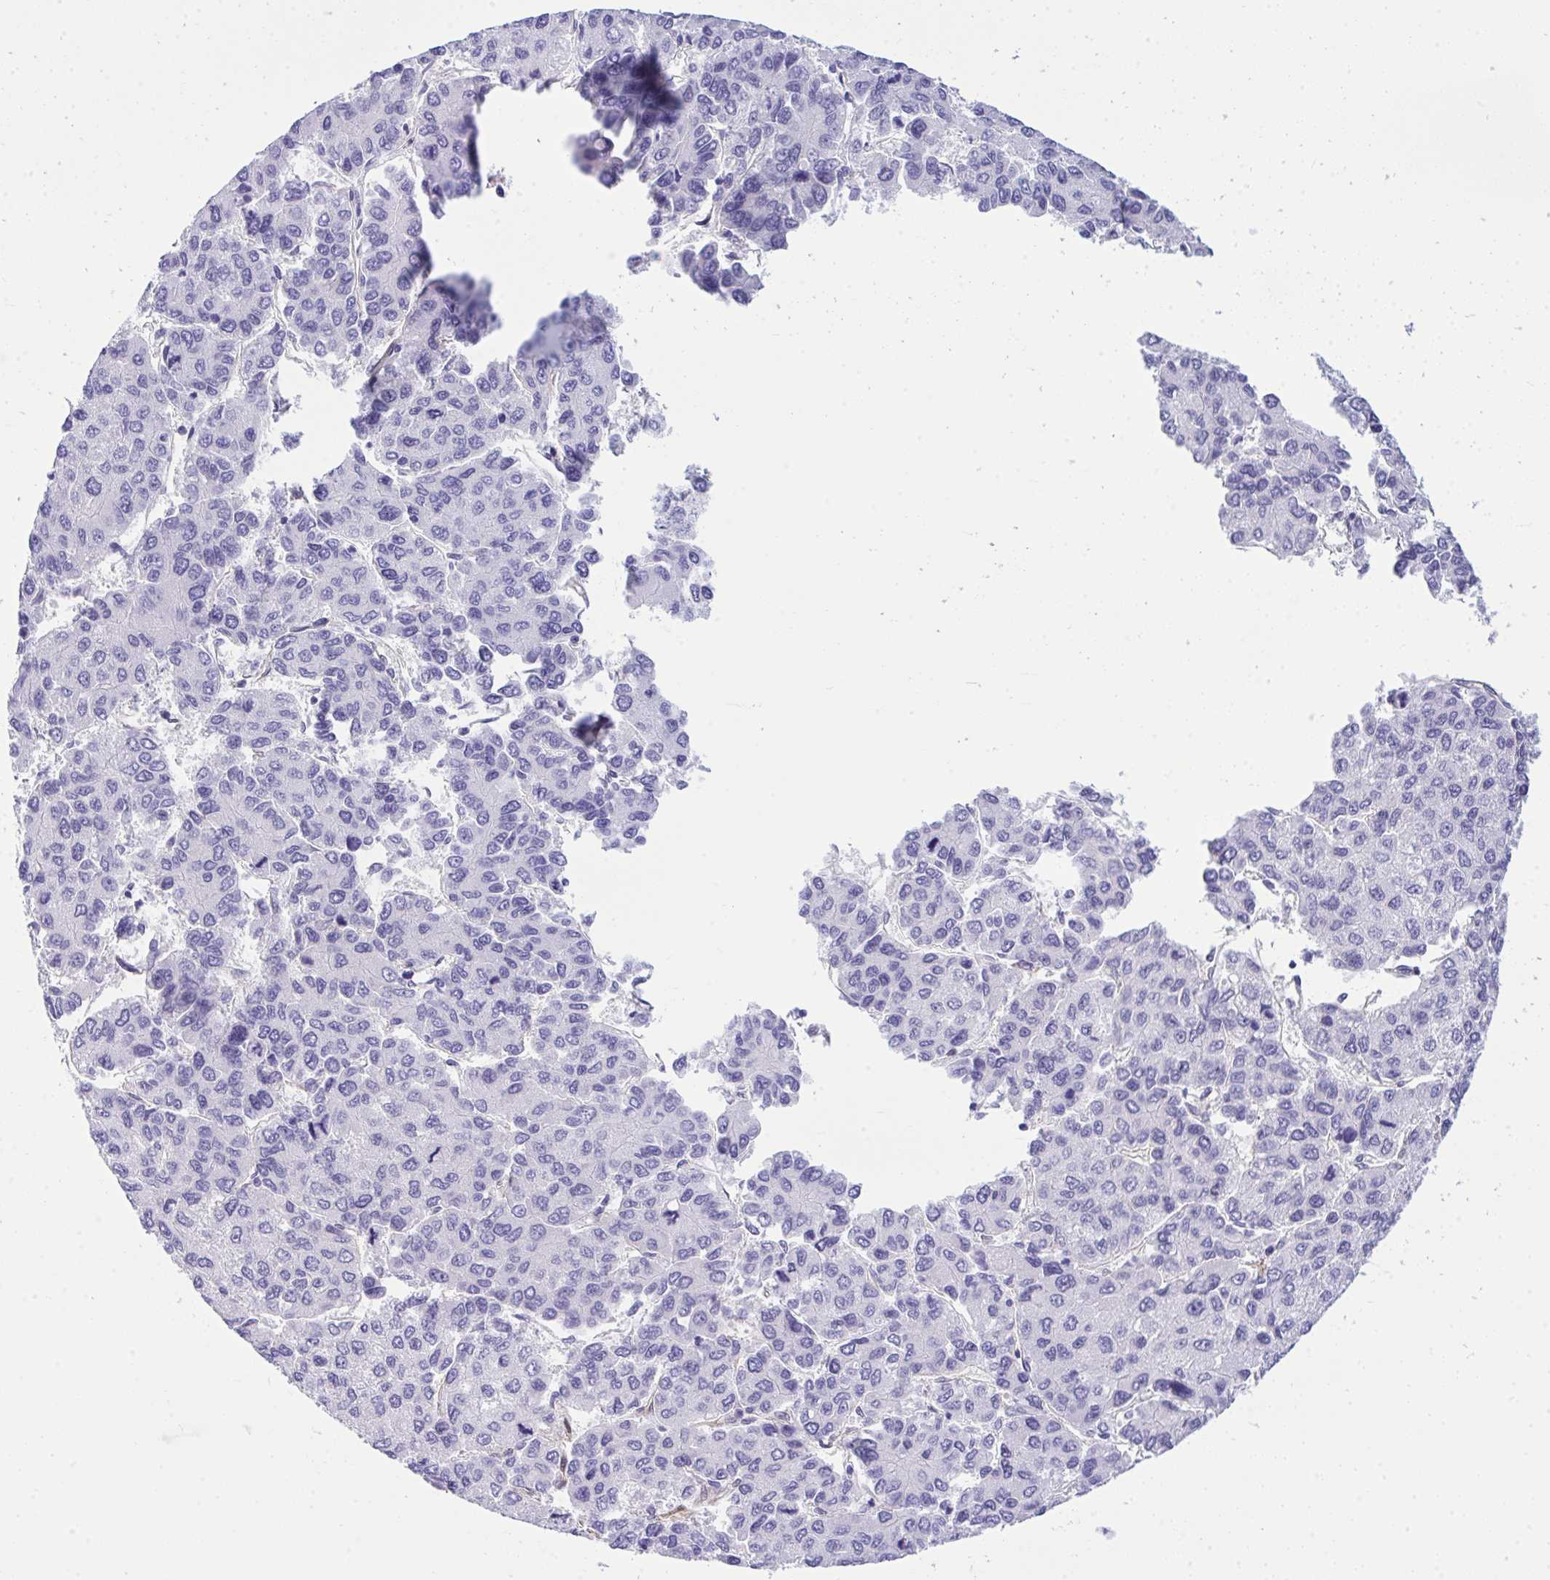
{"staining": {"intensity": "negative", "quantity": "none", "location": "none"}, "tissue": "liver cancer", "cell_type": "Tumor cells", "image_type": "cancer", "snomed": [{"axis": "morphology", "description": "Carcinoma, Hepatocellular, NOS"}, {"axis": "topography", "description": "Liver"}], "caption": "The histopathology image displays no significant expression in tumor cells of liver cancer.", "gene": "LIMS2", "patient": {"sex": "female", "age": 66}}